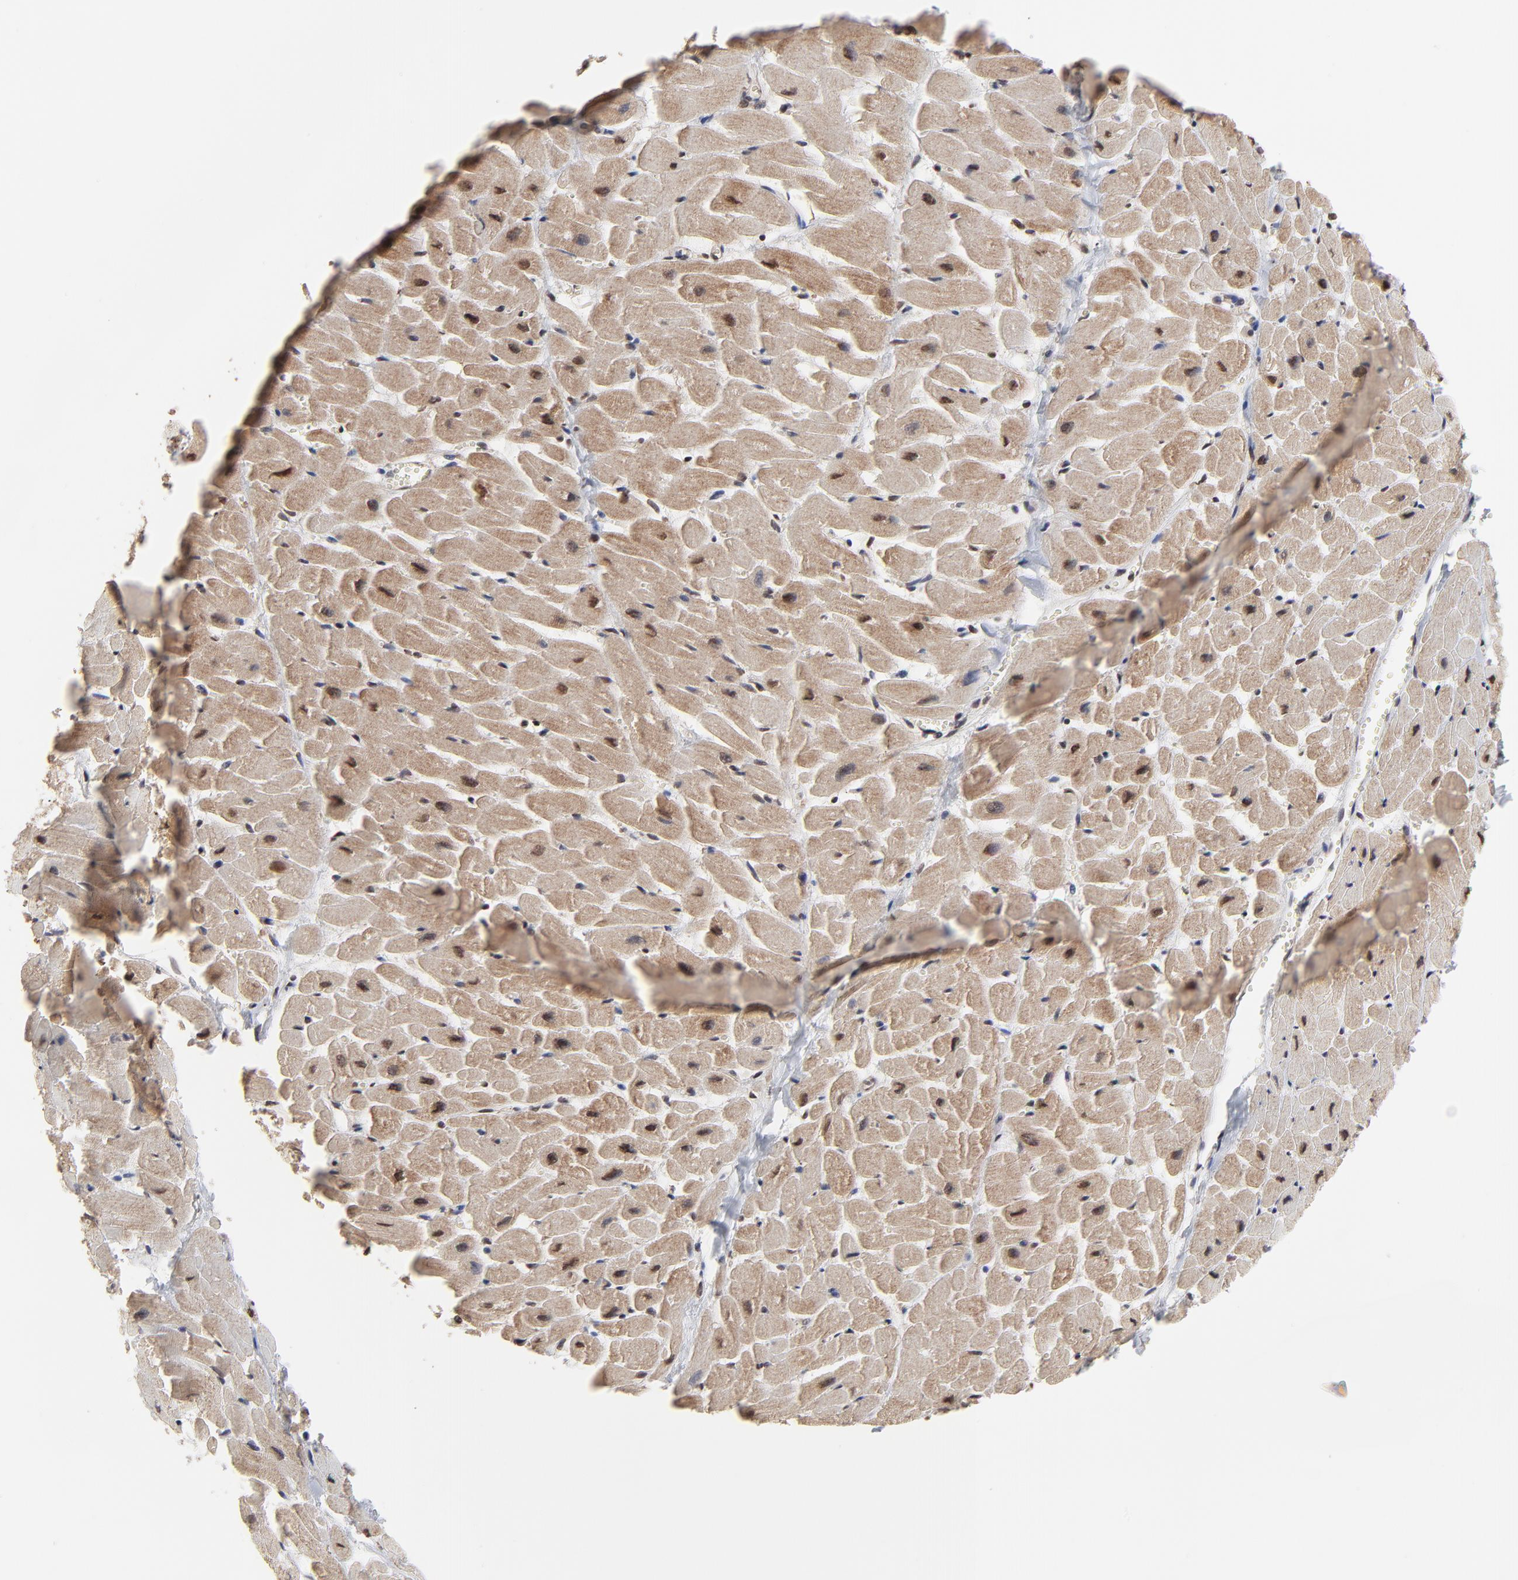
{"staining": {"intensity": "moderate", "quantity": "25%-75%", "location": "cytoplasmic/membranous"}, "tissue": "heart muscle", "cell_type": "Cardiomyocytes", "image_type": "normal", "snomed": [{"axis": "morphology", "description": "Normal tissue, NOS"}, {"axis": "topography", "description": "Heart"}], "caption": "An immunohistochemistry histopathology image of benign tissue is shown. Protein staining in brown shows moderate cytoplasmic/membranous positivity in heart muscle within cardiomyocytes.", "gene": "CHM", "patient": {"sex": "female", "age": 19}}